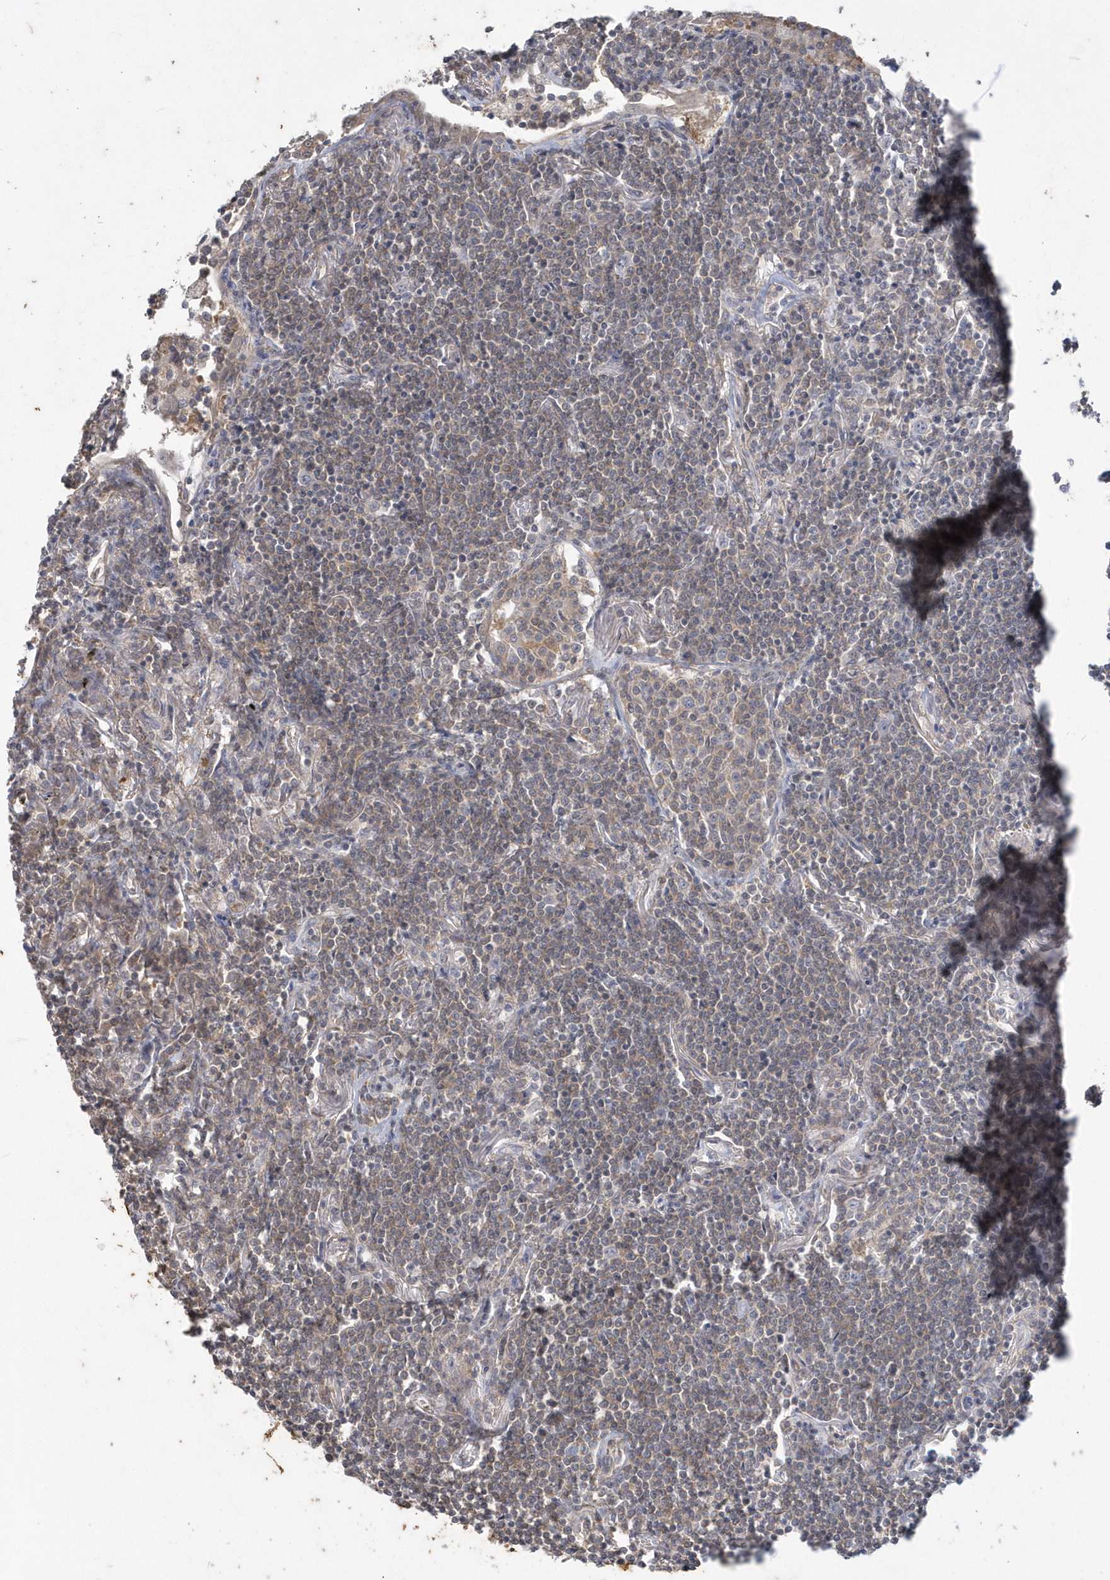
{"staining": {"intensity": "weak", "quantity": "25%-75%", "location": "cytoplasmic/membranous"}, "tissue": "lymphoma", "cell_type": "Tumor cells", "image_type": "cancer", "snomed": [{"axis": "morphology", "description": "Malignant lymphoma, non-Hodgkin's type, Low grade"}, {"axis": "topography", "description": "Lung"}], "caption": "The histopathology image displays immunohistochemical staining of malignant lymphoma, non-Hodgkin's type (low-grade). There is weak cytoplasmic/membranous expression is seen in about 25%-75% of tumor cells.", "gene": "AKR7A2", "patient": {"sex": "female", "age": 71}}